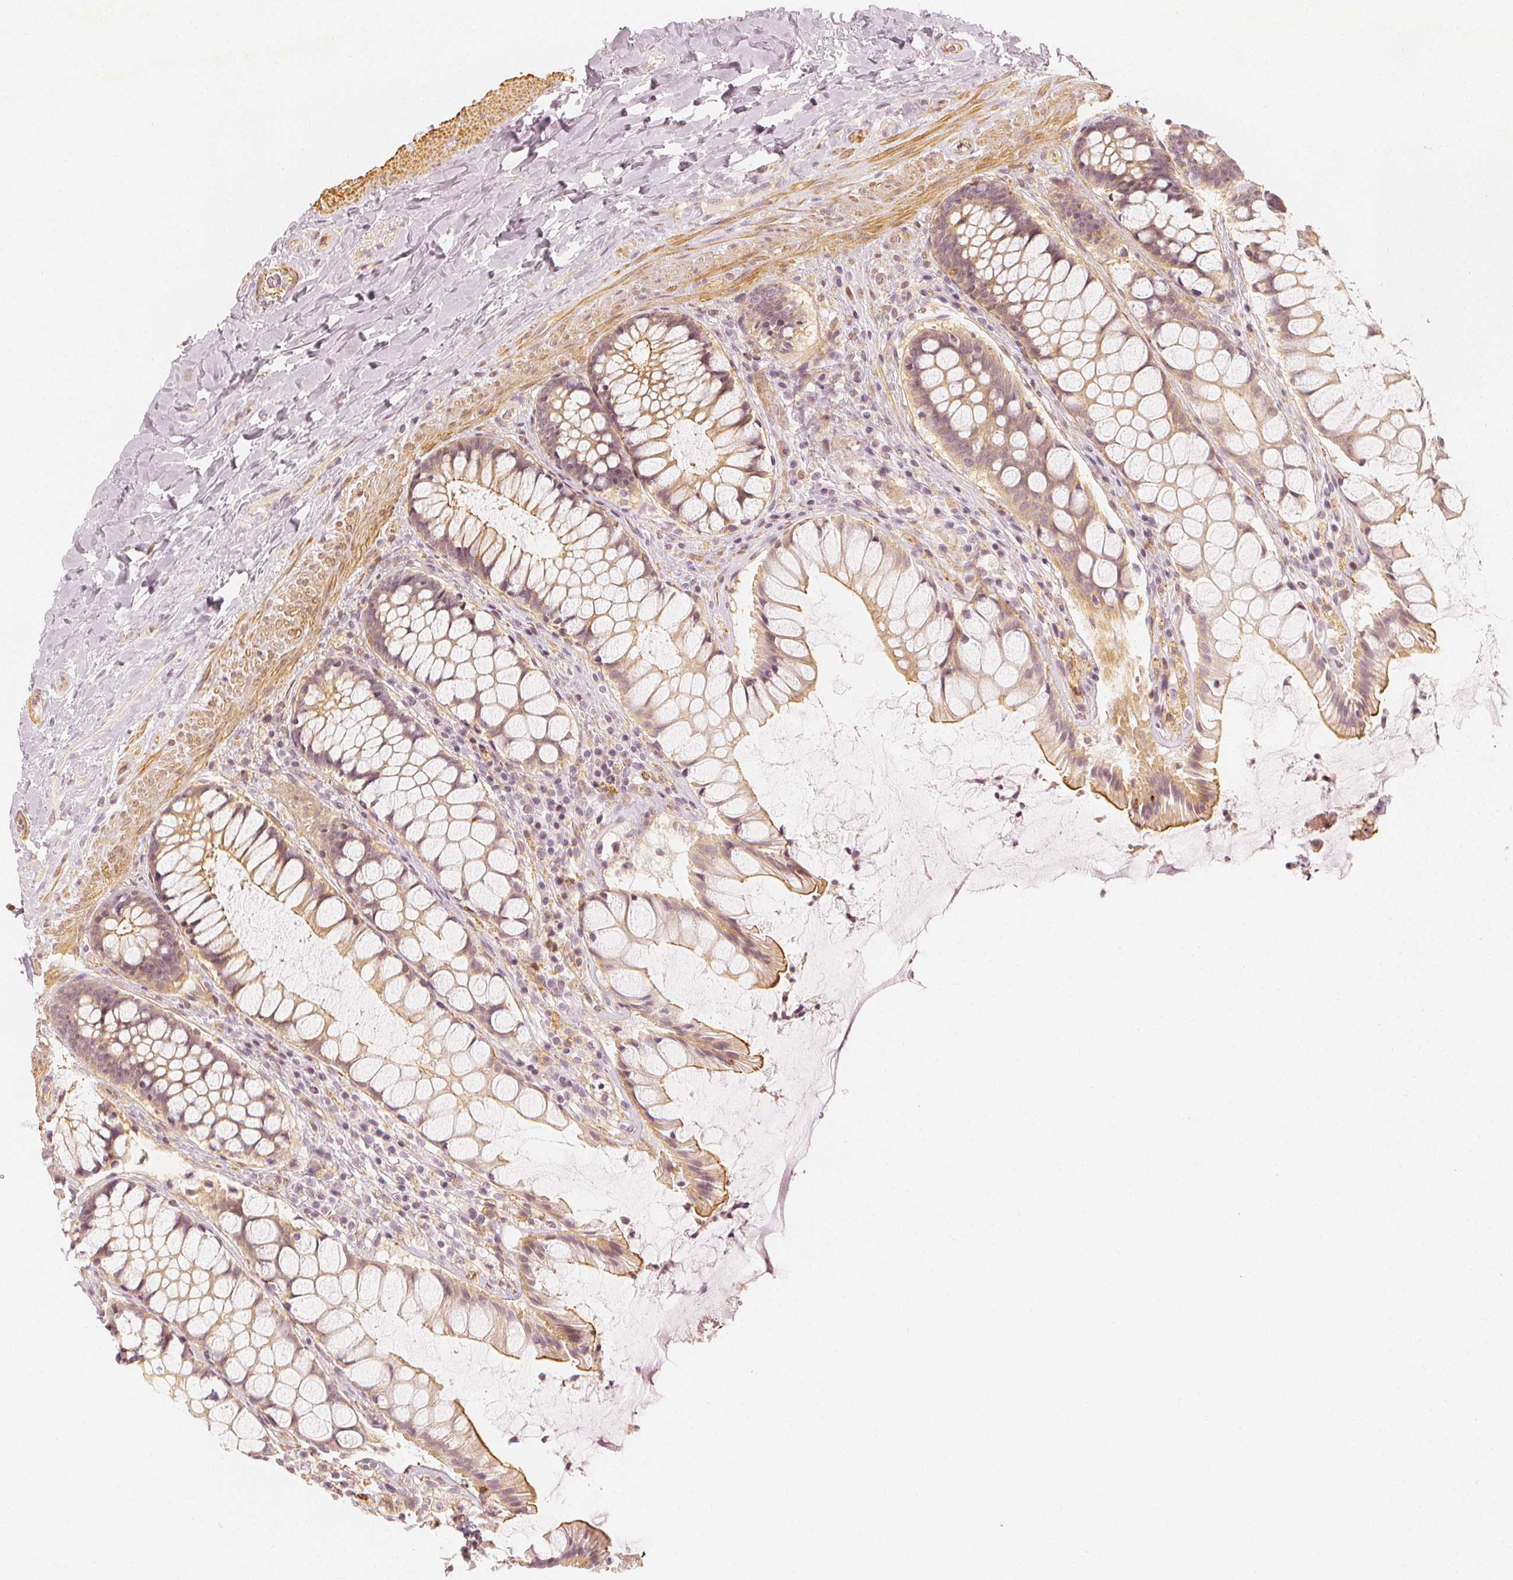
{"staining": {"intensity": "moderate", "quantity": ">75%", "location": "cytoplasmic/membranous"}, "tissue": "rectum", "cell_type": "Glandular cells", "image_type": "normal", "snomed": [{"axis": "morphology", "description": "Normal tissue, NOS"}, {"axis": "topography", "description": "Rectum"}], "caption": "Glandular cells demonstrate medium levels of moderate cytoplasmic/membranous expression in about >75% of cells in benign rectum.", "gene": "ARHGAP26", "patient": {"sex": "female", "age": 58}}